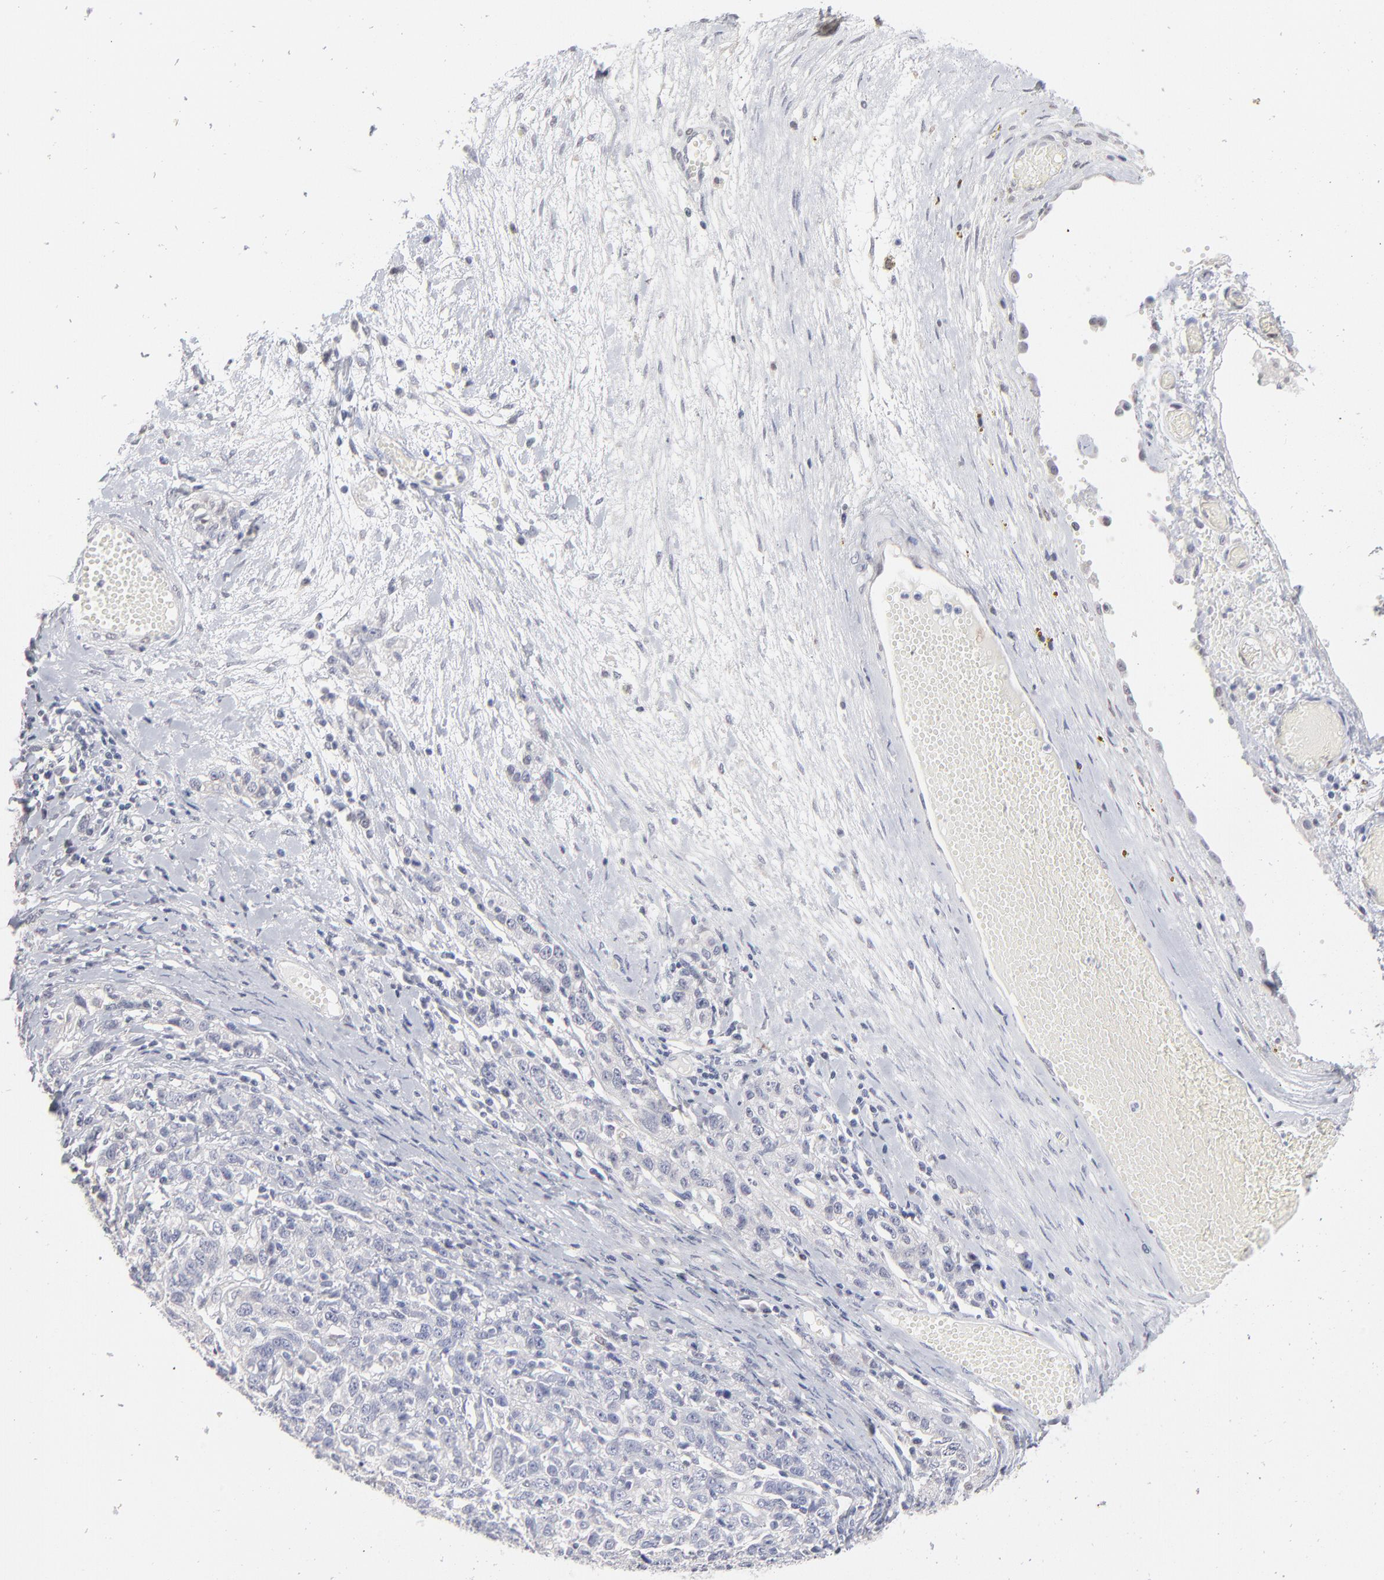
{"staining": {"intensity": "negative", "quantity": "none", "location": "none"}, "tissue": "ovarian cancer", "cell_type": "Tumor cells", "image_type": "cancer", "snomed": [{"axis": "morphology", "description": "Cystadenocarcinoma, serous, NOS"}, {"axis": "topography", "description": "Ovary"}], "caption": "High magnification brightfield microscopy of ovarian serous cystadenocarcinoma stained with DAB (brown) and counterstained with hematoxylin (blue): tumor cells show no significant staining. Brightfield microscopy of IHC stained with DAB (3,3'-diaminobenzidine) (brown) and hematoxylin (blue), captured at high magnification.", "gene": "RBM3", "patient": {"sex": "female", "age": 71}}